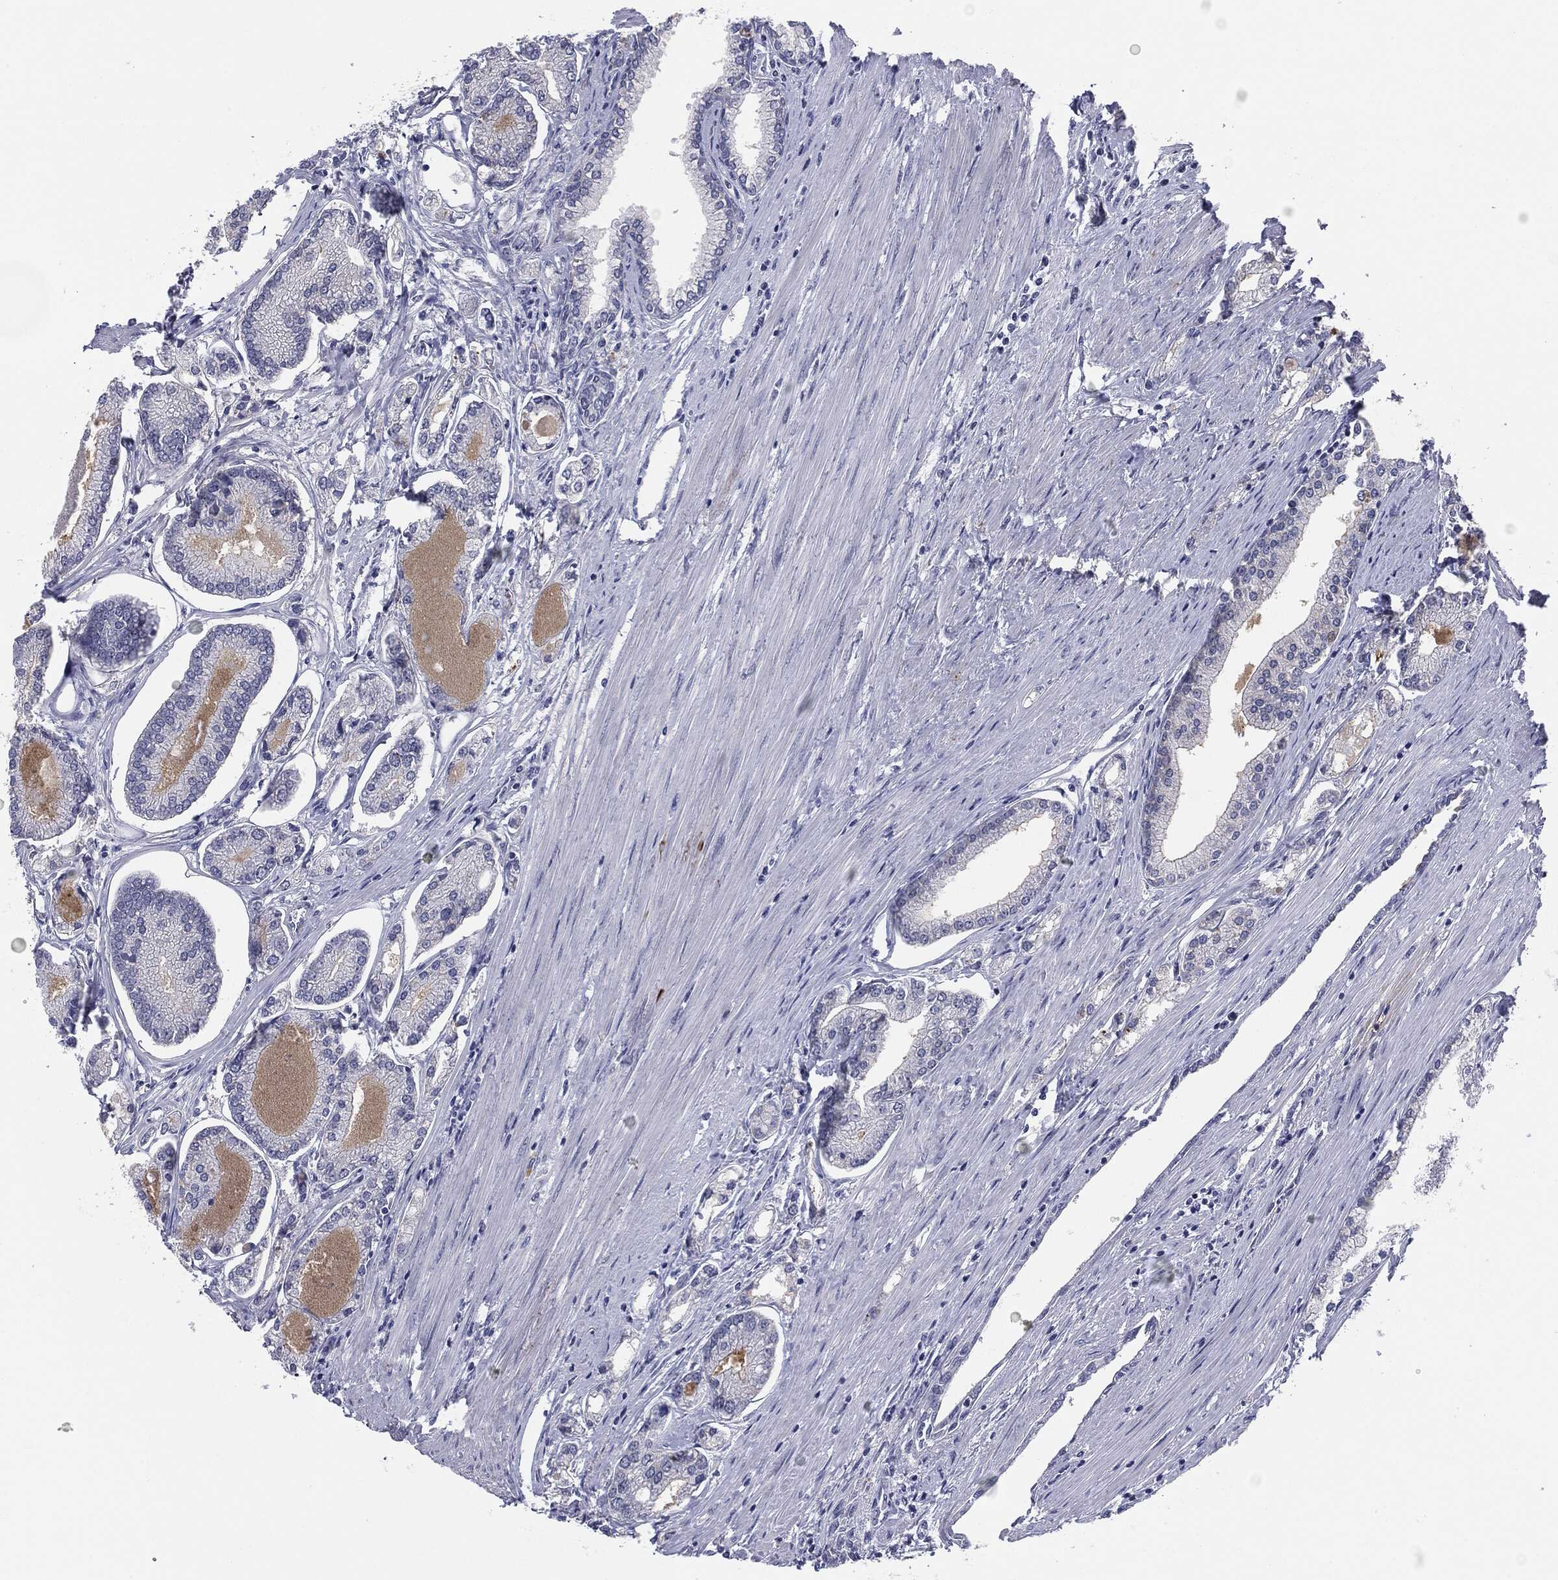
{"staining": {"intensity": "negative", "quantity": "none", "location": "none"}, "tissue": "prostate cancer", "cell_type": "Tumor cells", "image_type": "cancer", "snomed": [{"axis": "morphology", "description": "Adenocarcinoma, Low grade"}, {"axis": "topography", "description": "Prostate"}], "caption": "Image shows no significant protein staining in tumor cells of prostate adenocarcinoma (low-grade).", "gene": "SLC5A5", "patient": {"sex": "male", "age": 72}}